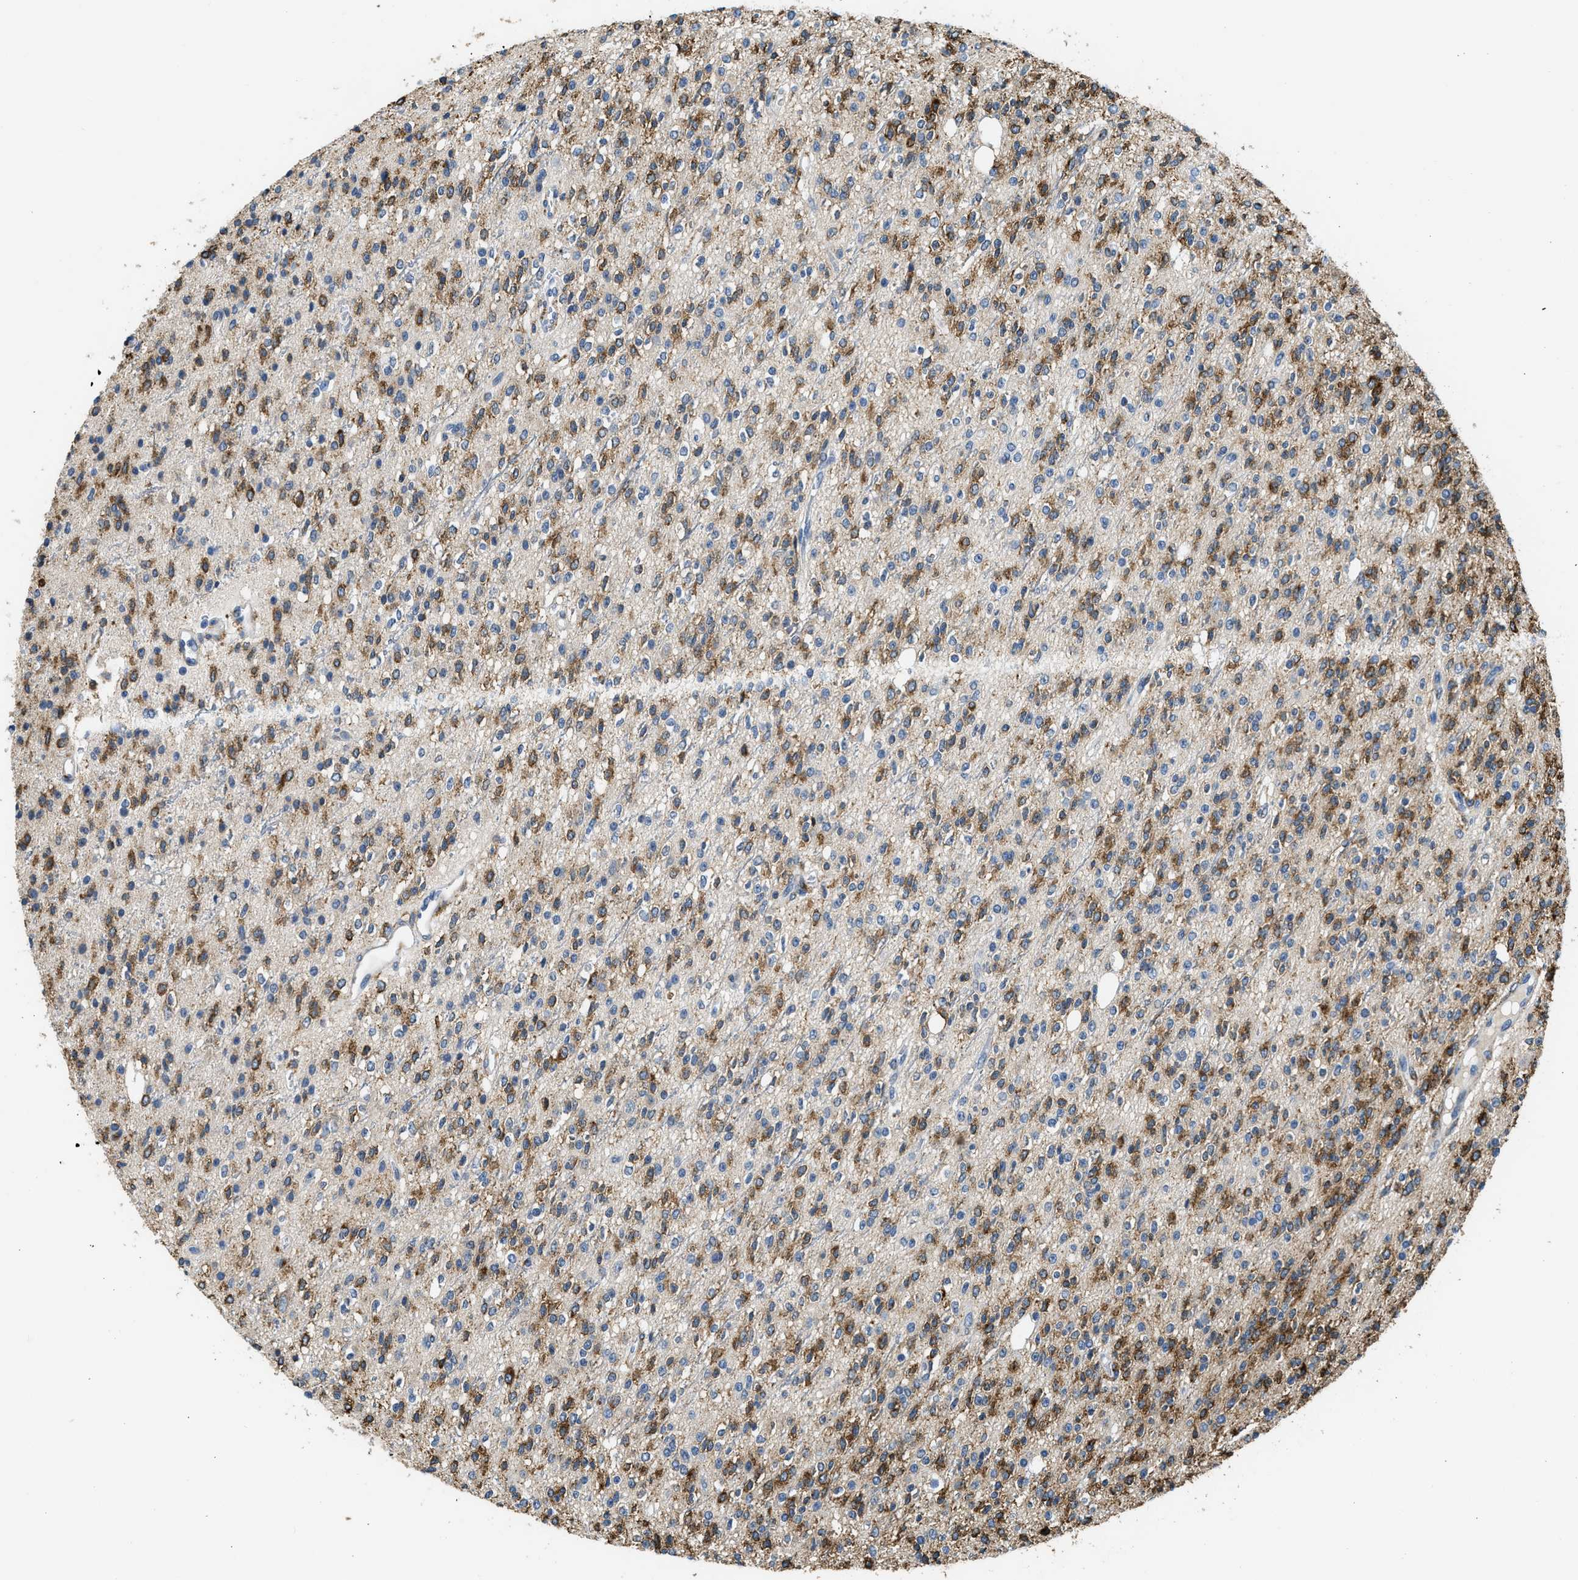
{"staining": {"intensity": "strong", "quantity": "25%-75%", "location": "cytoplasmic/membranous"}, "tissue": "glioma", "cell_type": "Tumor cells", "image_type": "cancer", "snomed": [{"axis": "morphology", "description": "Glioma, malignant, High grade"}, {"axis": "topography", "description": "Brain"}], "caption": "This is a histology image of immunohistochemistry (IHC) staining of glioma, which shows strong staining in the cytoplasmic/membranous of tumor cells.", "gene": "LRP1", "patient": {"sex": "male", "age": 34}}